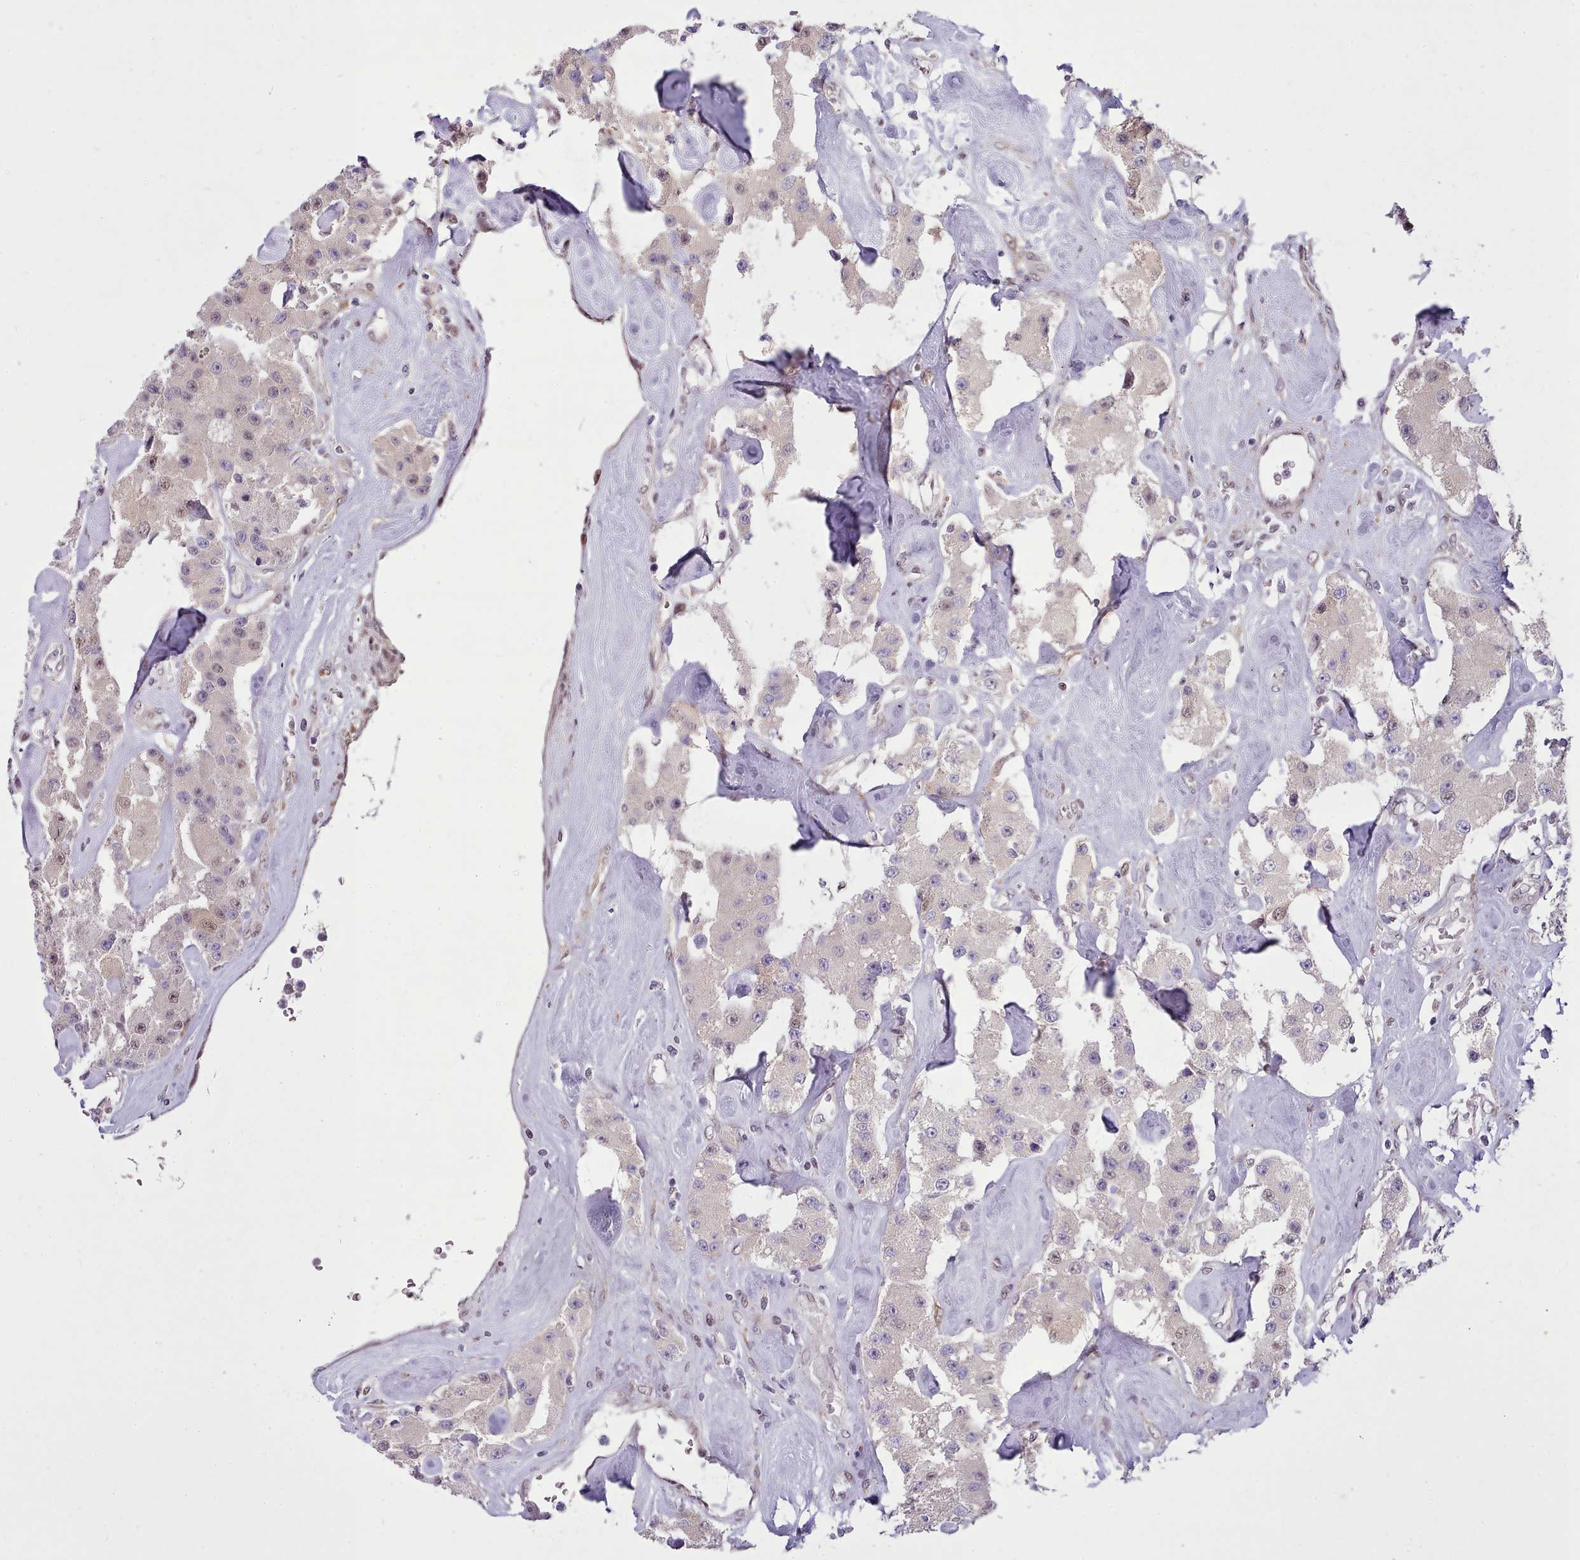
{"staining": {"intensity": "moderate", "quantity": "<25%", "location": "nuclear"}, "tissue": "carcinoid", "cell_type": "Tumor cells", "image_type": "cancer", "snomed": [{"axis": "morphology", "description": "Carcinoid, malignant, NOS"}, {"axis": "topography", "description": "Pancreas"}], "caption": "Protein expression analysis of malignant carcinoid reveals moderate nuclear staining in approximately <25% of tumor cells.", "gene": "HOXB7", "patient": {"sex": "male", "age": 41}}